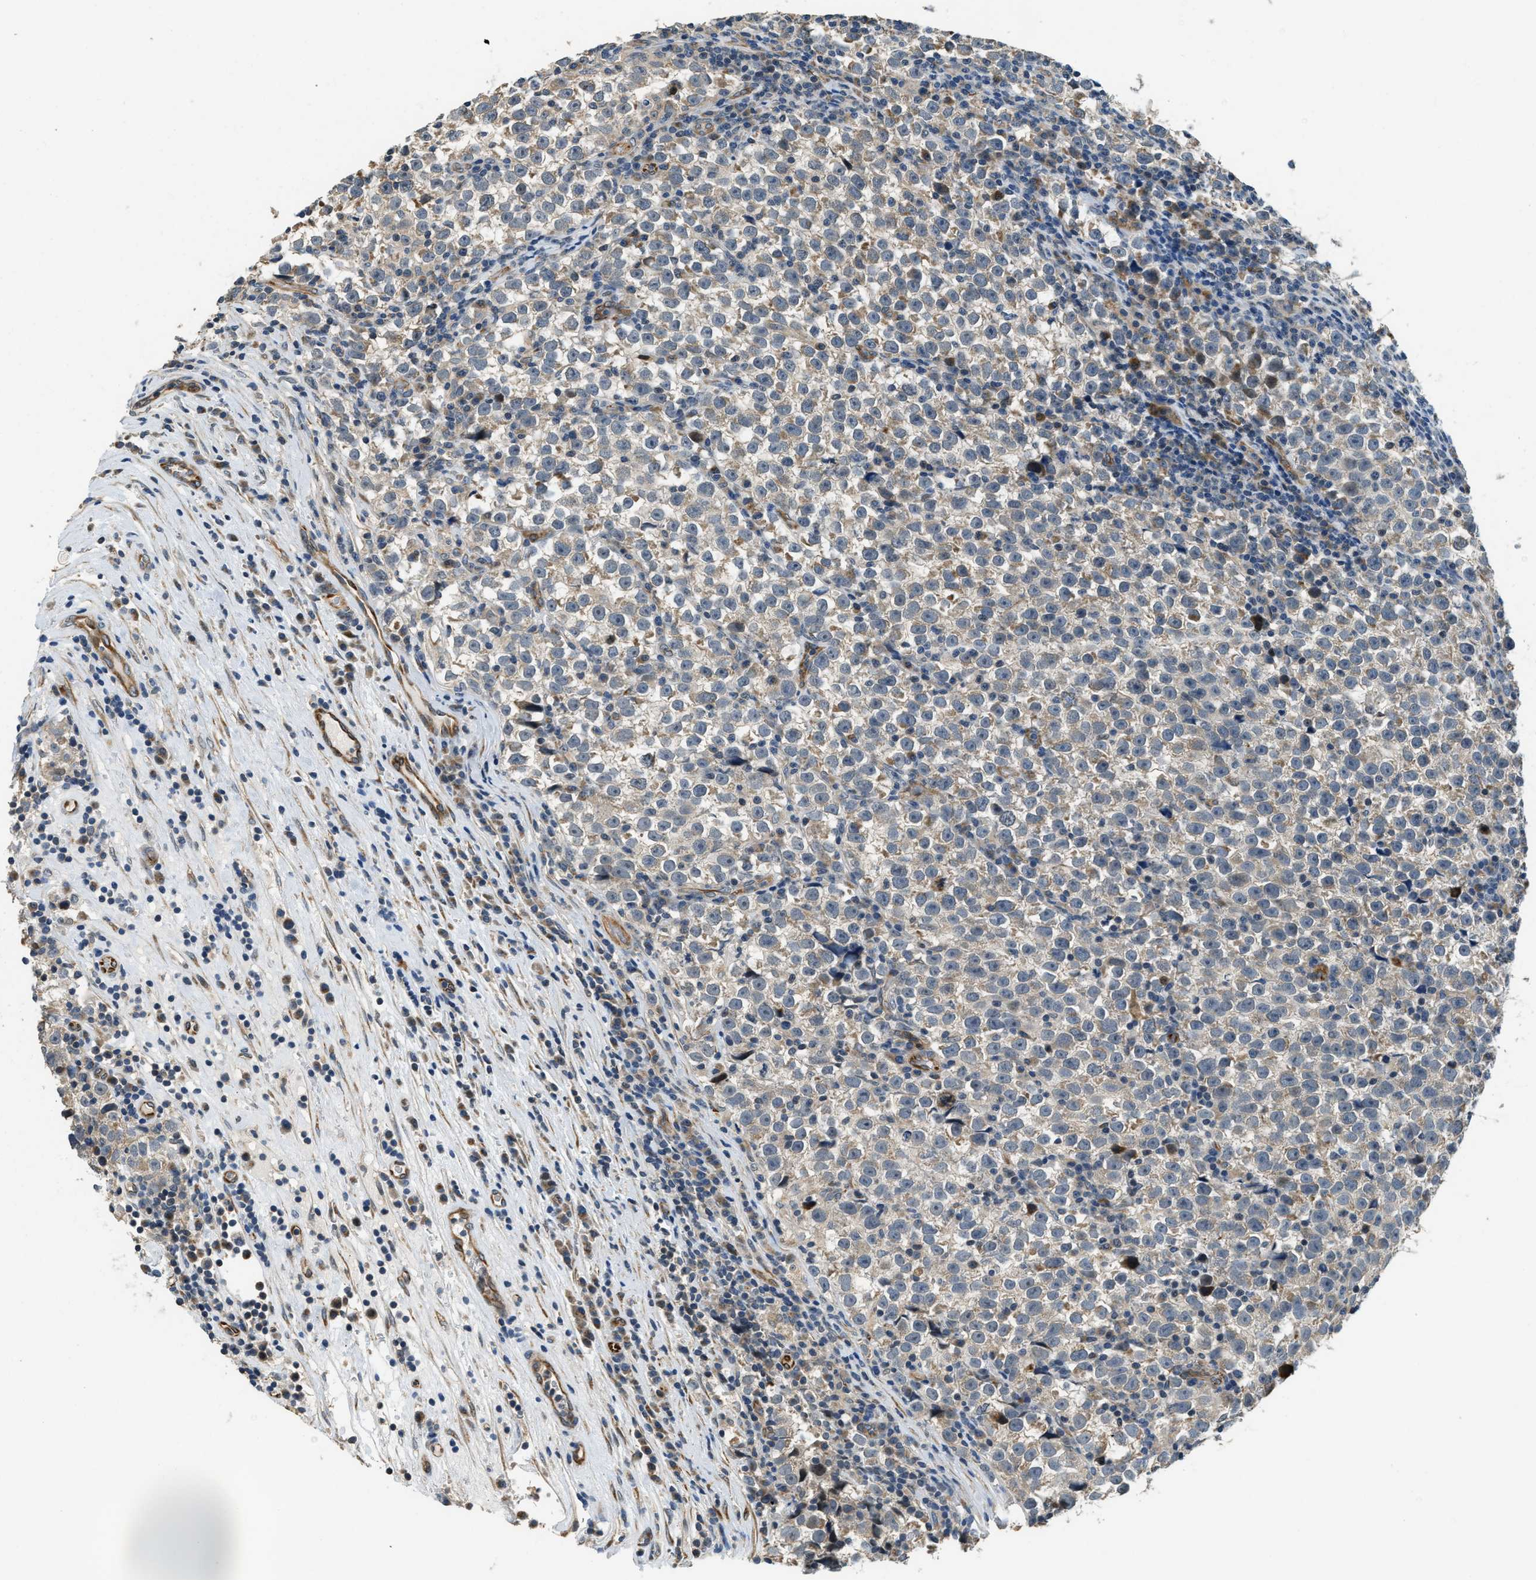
{"staining": {"intensity": "weak", "quantity": "25%-75%", "location": "cytoplasmic/membranous"}, "tissue": "testis cancer", "cell_type": "Tumor cells", "image_type": "cancer", "snomed": [{"axis": "morphology", "description": "Normal tissue, NOS"}, {"axis": "morphology", "description": "Seminoma, NOS"}, {"axis": "topography", "description": "Testis"}], "caption": "Tumor cells show weak cytoplasmic/membranous positivity in about 25%-75% of cells in testis cancer. (DAB IHC, brown staining for protein, blue staining for nuclei).", "gene": "ALOX12", "patient": {"sex": "male", "age": 43}}